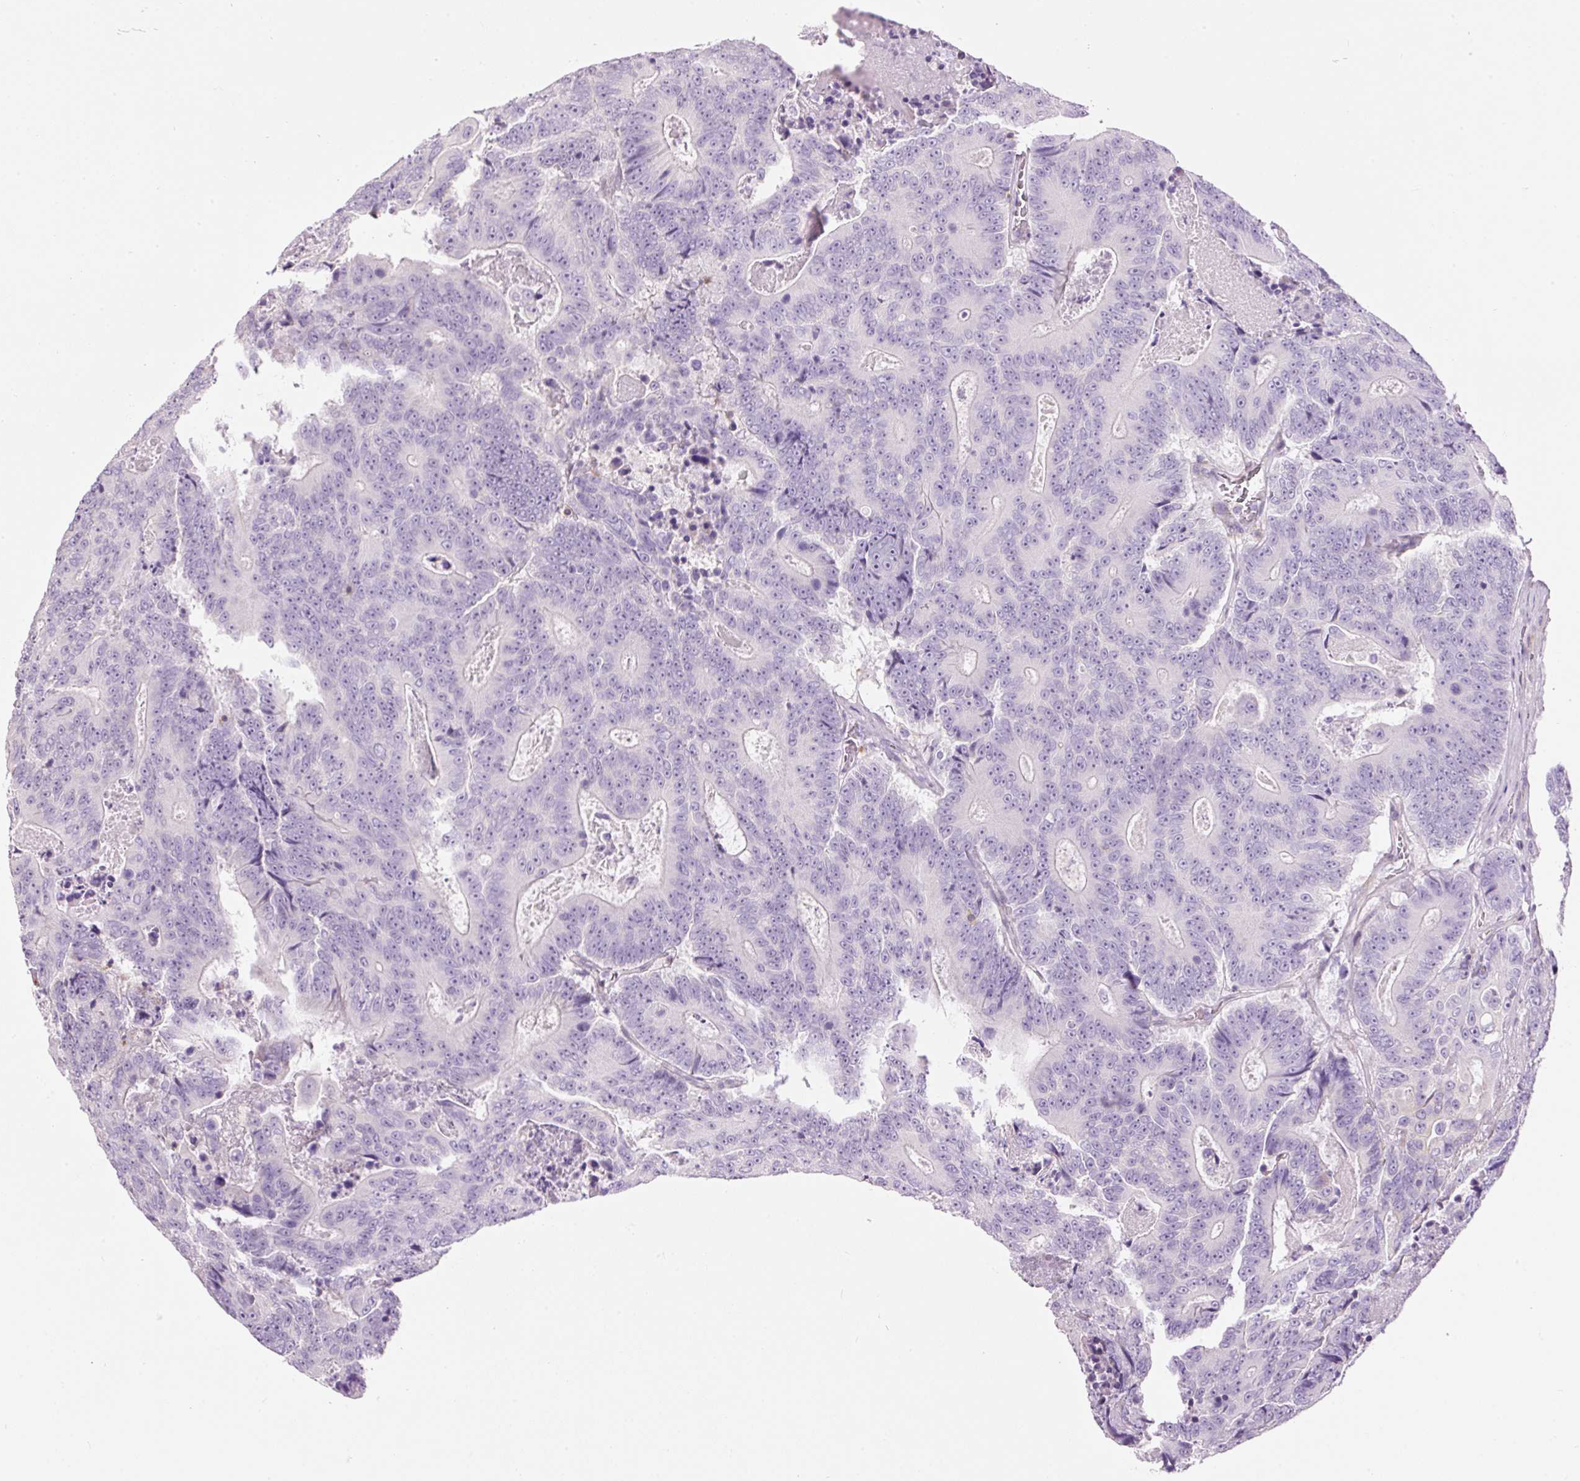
{"staining": {"intensity": "negative", "quantity": "none", "location": "none"}, "tissue": "colorectal cancer", "cell_type": "Tumor cells", "image_type": "cancer", "snomed": [{"axis": "morphology", "description": "Adenocarcinoma, NOS"}, {"axis": "topography", "description": "Colon"}], "caption": "The IHC histopathology image has no significant positivity in tumor cells of colorectal cancer (adenocarcinoma) tissue. (Stains: DAB IHC with hematoxylin counter stain, Microscopy: brightfield microscopy at high magnification).", "gene": "DOK6", "patient": {"sex": "male", "age": 83}}